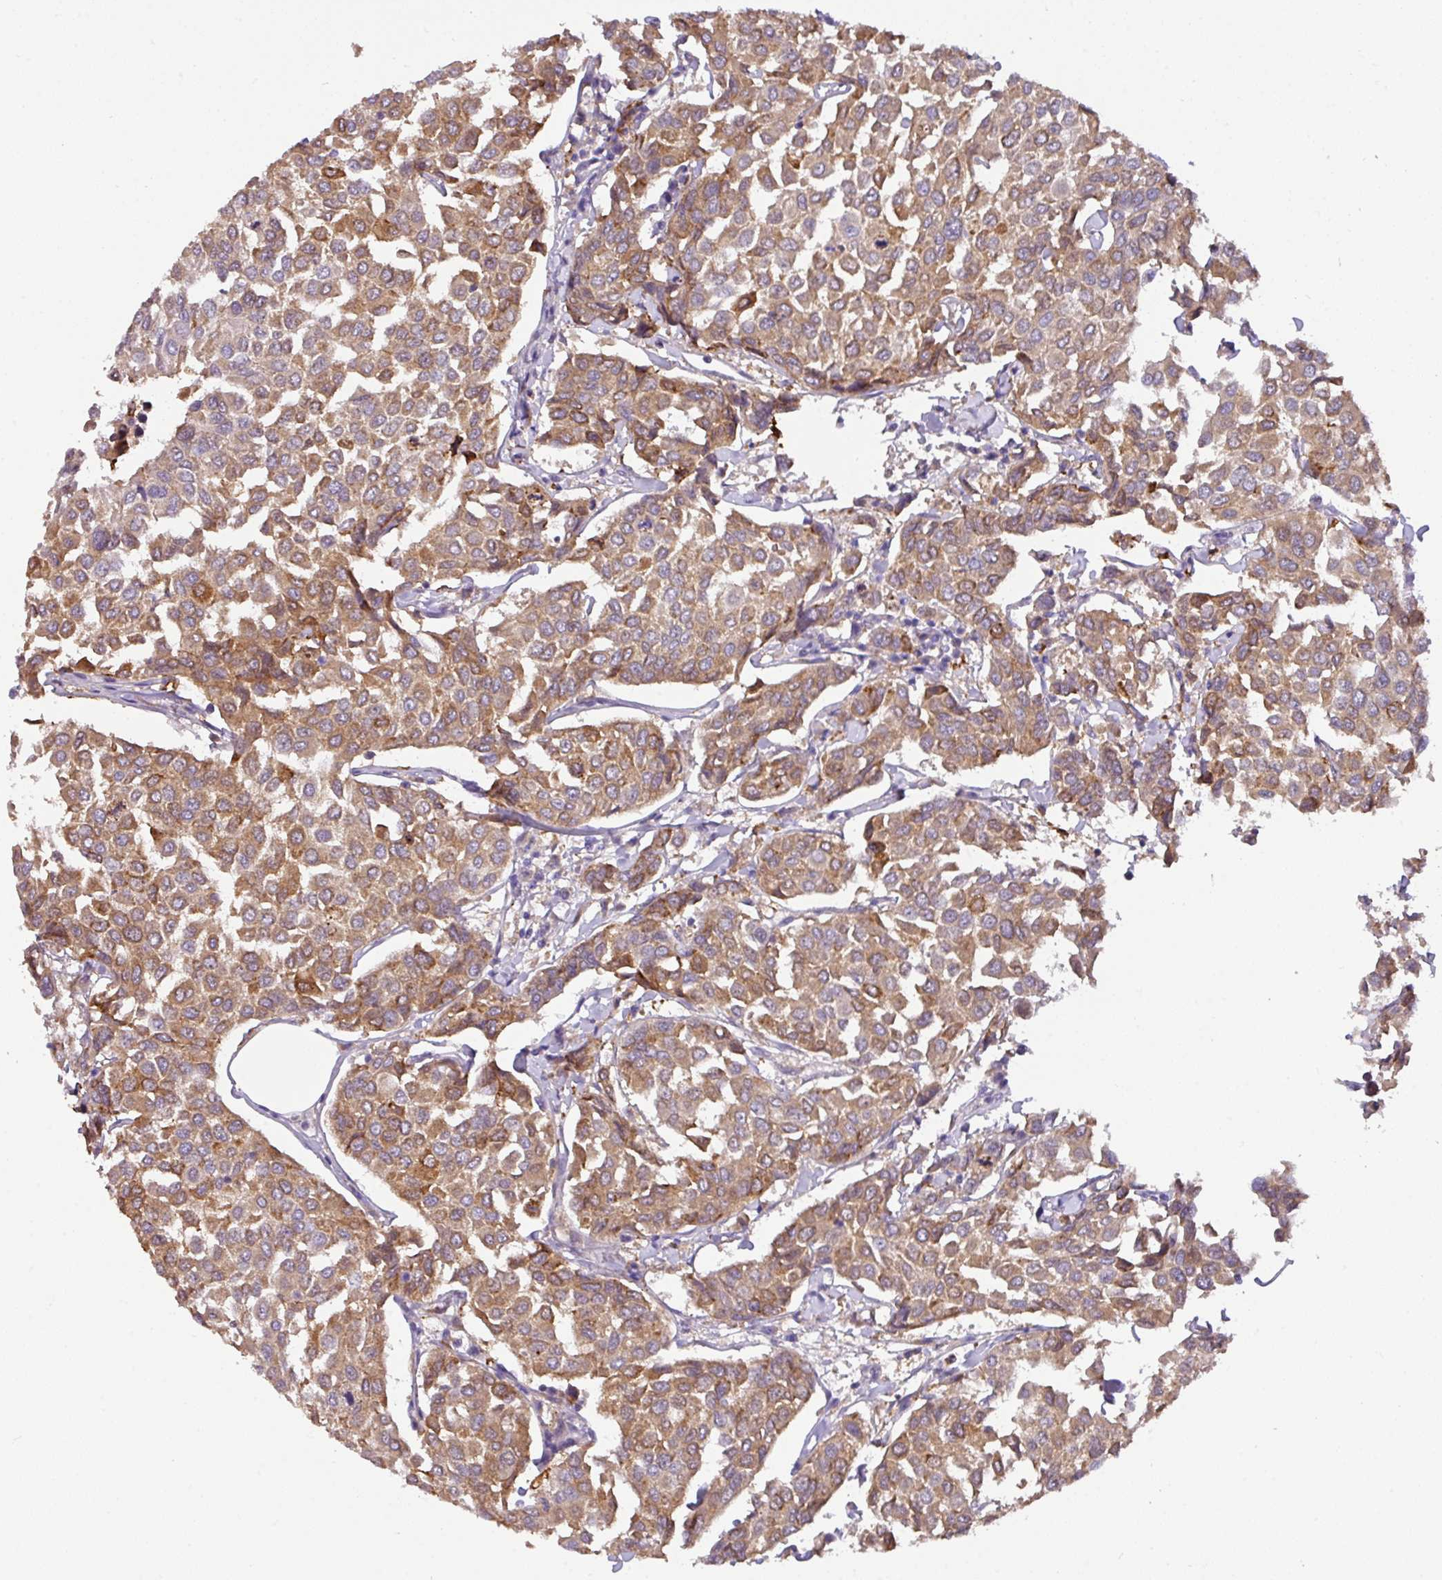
{"staining": {"intensity": "moderate", "quantity": ">75%", "location": "cytoplasmic/membranous"}, "tissue": "breast cancer", "cell_type": "Tumor cells", "image_type": "cancer", "snomed": [{"axis": "morphology", "description": "Duct carcinoma"}, {"axis": "topography", "description": "Breast"}], "caption": "Immunohistochemistry (IHC) staining of breast cancer, which reveals medium levels of moderate cytoplasmic/membranous staining in about >75% of tumor cells indicating moderate cytoplasmic/membranous protein staining. The staining was performed using DAB (brown) for protein detection and nuclei were counterstained in hematoxylin (blue).", "gene": "GCNT7", "patient": {"sex": "female", "age": 55}}